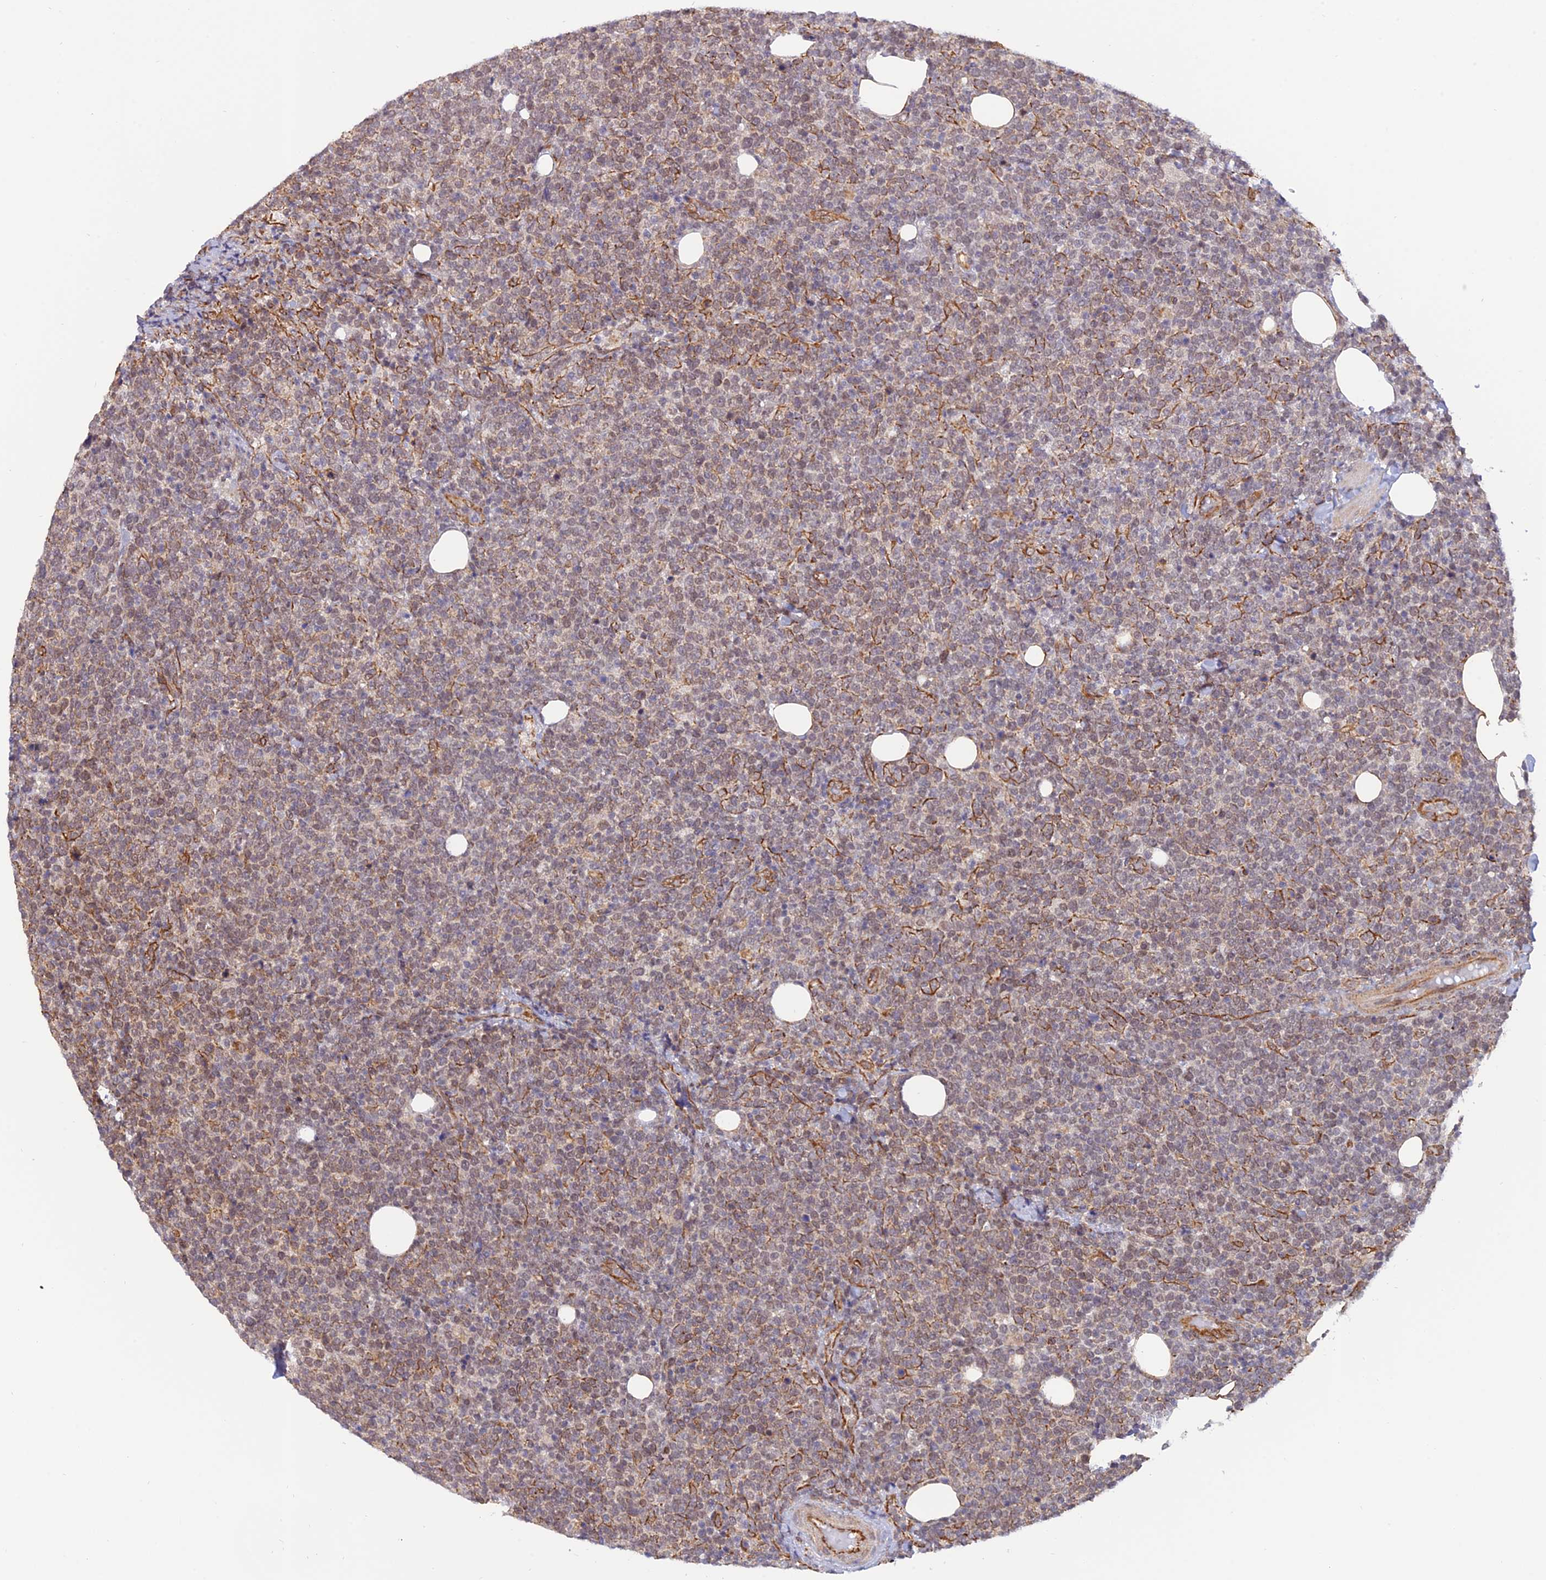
{"staining": {"intensity": "weak", "quantity": ">75%", "location": "nuclear"}, "tissue": "lymphoma", "cell_type": "Tumor cells", "image_type": "cancer", "snomed": [{"axis": "morphology", "description": "Malignant lymphoma, non-Hodgkin's type, High grade"}, {"axis": "topography", "description": "Lymph node"}], "caption": "Weak nuclear staining for a protein is identified in approximately >75% of tumor cells of lymphoma using immunohistochemistry (IHC).", "gene": "PAGR1", "patient": {"sex": "male", "age": 61}}